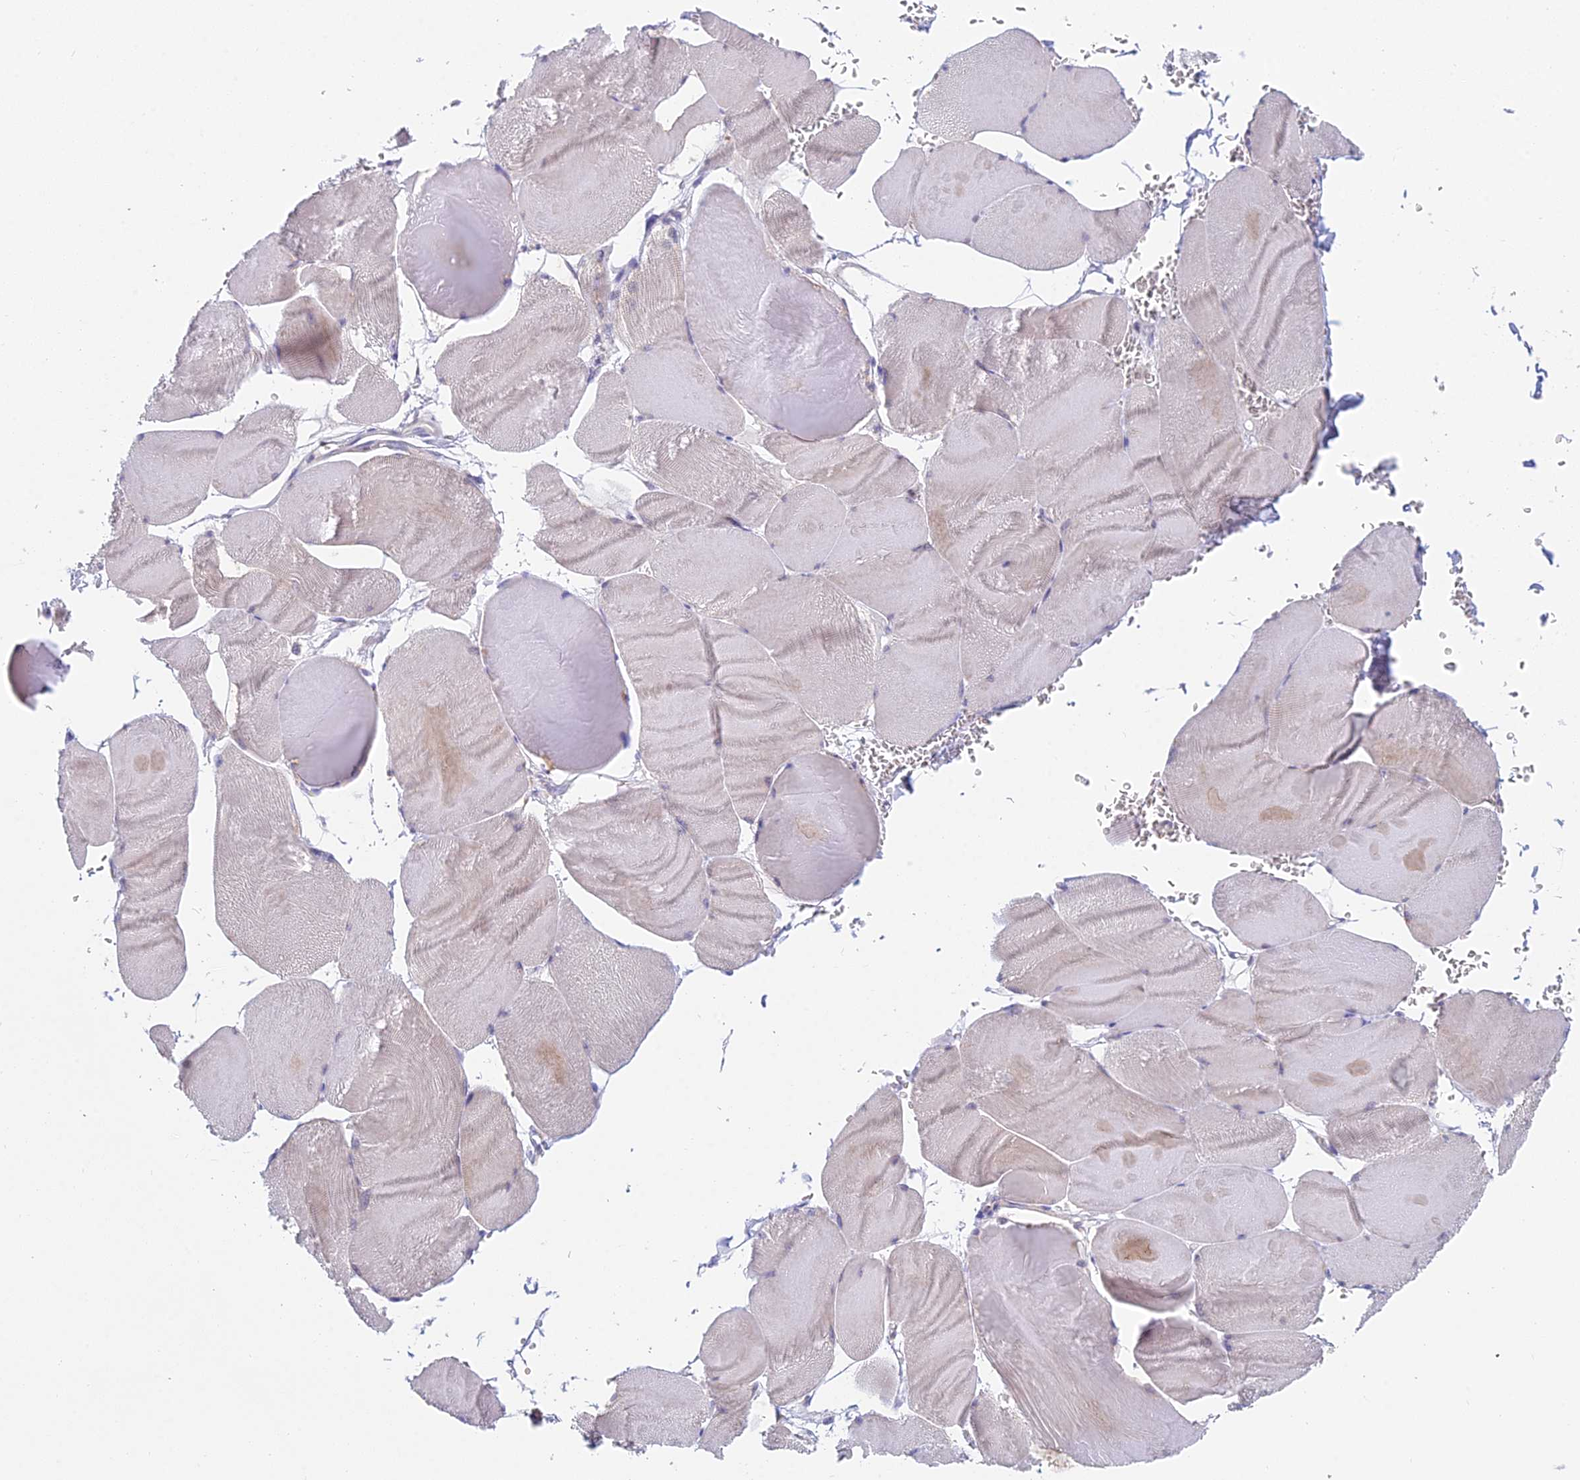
{"staining": {"intensity": "weak", "quantity": "25%-75%", "location": "cytoplasmic/membranous"}, "tissue": "skeletal muscle", "cell_type": "Myocytes", "image_type": "normal", "snomed": [{"axis": "morphology", "description": "Normal tissue, NOS"}, {"axis": "morphology", "description": "Basal cell carcinoma"}, {"axis": "topography", "description": "Skeletal muscle"}], "caption": "Protein expression analysis of benign skeletal muscle displays weak cytoplasmic/membranous staining in about 25%-75% of myocytes. The protein is shown in brown color, while the nuclei are stained blue.", "gene": "ZNF564", "patient": {"sex": "female", "age": 64}}